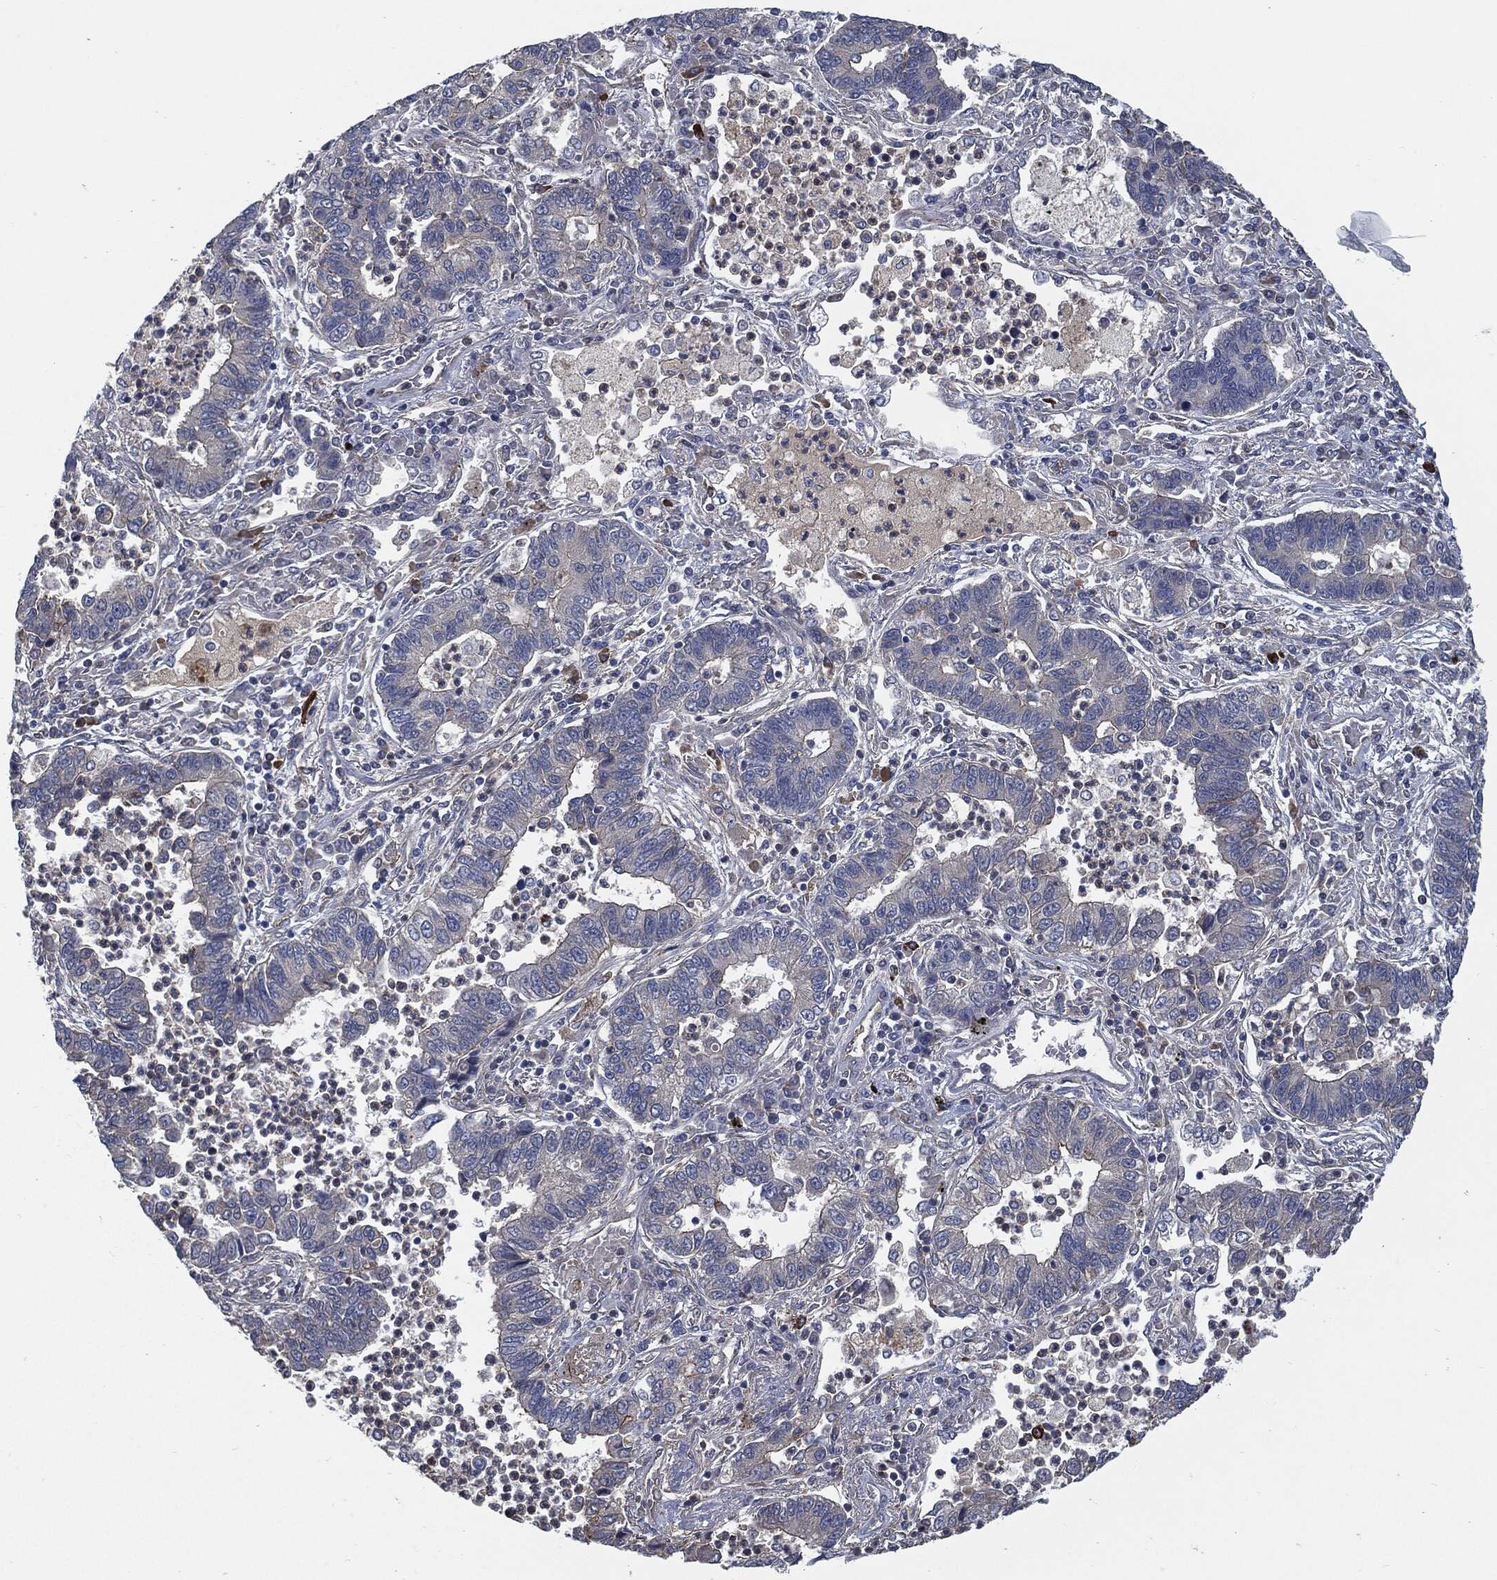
{"staining": {"intensity": "strong", "quantity": "<25%", "location": "cytoplasmic/membranous"}, "tissue": "lung cancer", "cell_type": "Tumor cells", "image_type": "cancer", "snomed": [{"axis": "morphology", "description": "Adenocarcinoma, NOS"}, {"axis": "topography", "description": "Lung"}], "caption": "An IHC image of tumor tissue is shown. Protein staining in brown highlights strong cytoplasmic/membranous positivity in lung cancer within tumor cells.", "gene": "SVIL", "patient": {"sex": "female", "age": 57}}